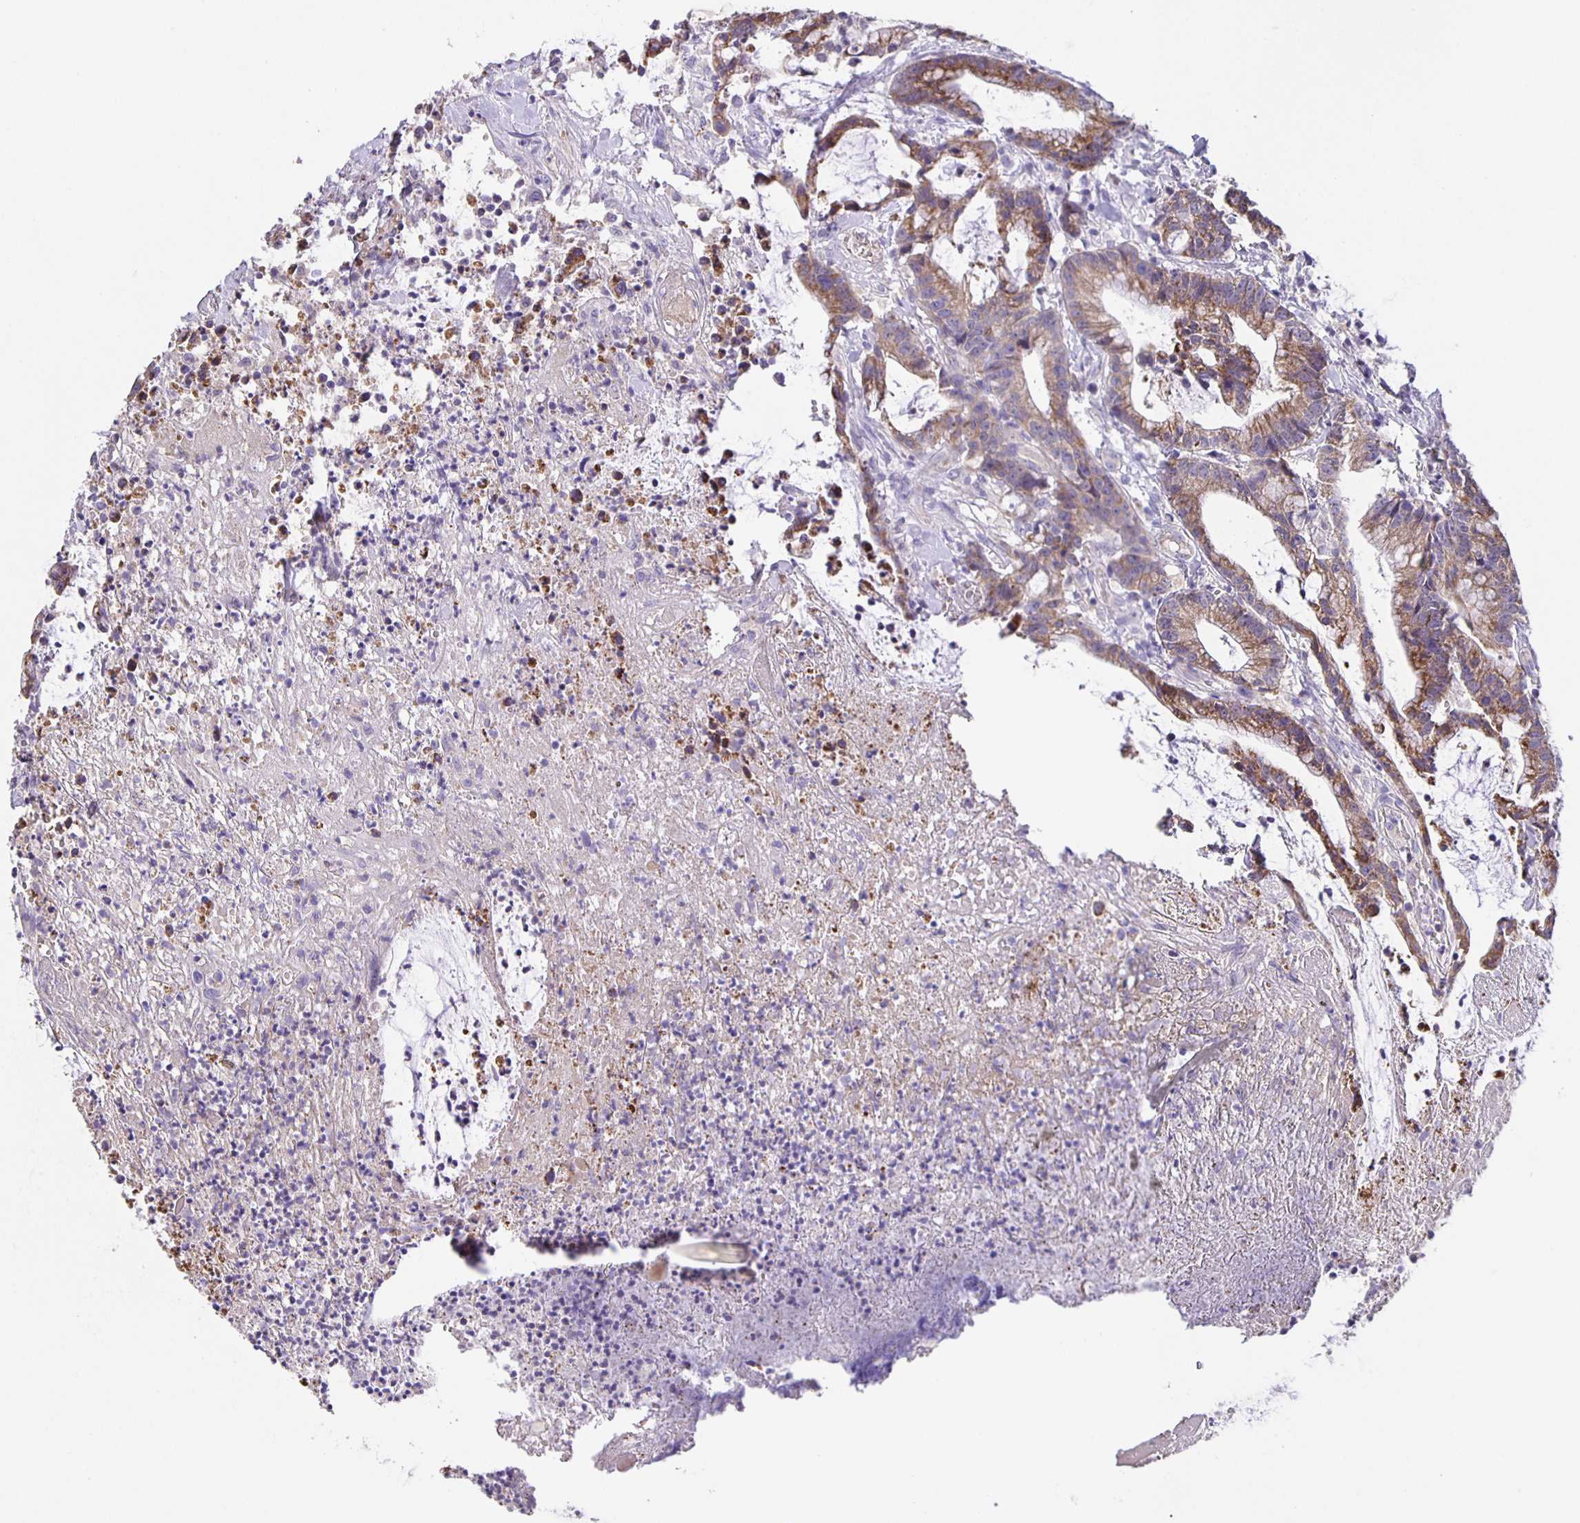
{"staining": {"intensity": "moderate", "quantity": "25%-75%", "location": "cytoplasmic/membranous"}, "tissue": "colorectal cancer", "cell_type": "Tumor cells", "image_type": "cancer", "snomed": [{"axis": "morphology", "description": "Adenocarcinoma, NOS"}, {"axis": "topography", "description": "Colon"}], "caption": "Brown immunohistochemical staining in colorectal cancer demonstrates moderate cytoplasmic/membranous positivity in about 25%-75% of tumor cells. The protein is stained brown, and the nuclei are stained in blue (DAB (3,3'-diaminobenzidine) IHC with brightfield microscopy, high magnification).", "gene": "JMJD4", "patient": {"sex": "female", "age": 78}}